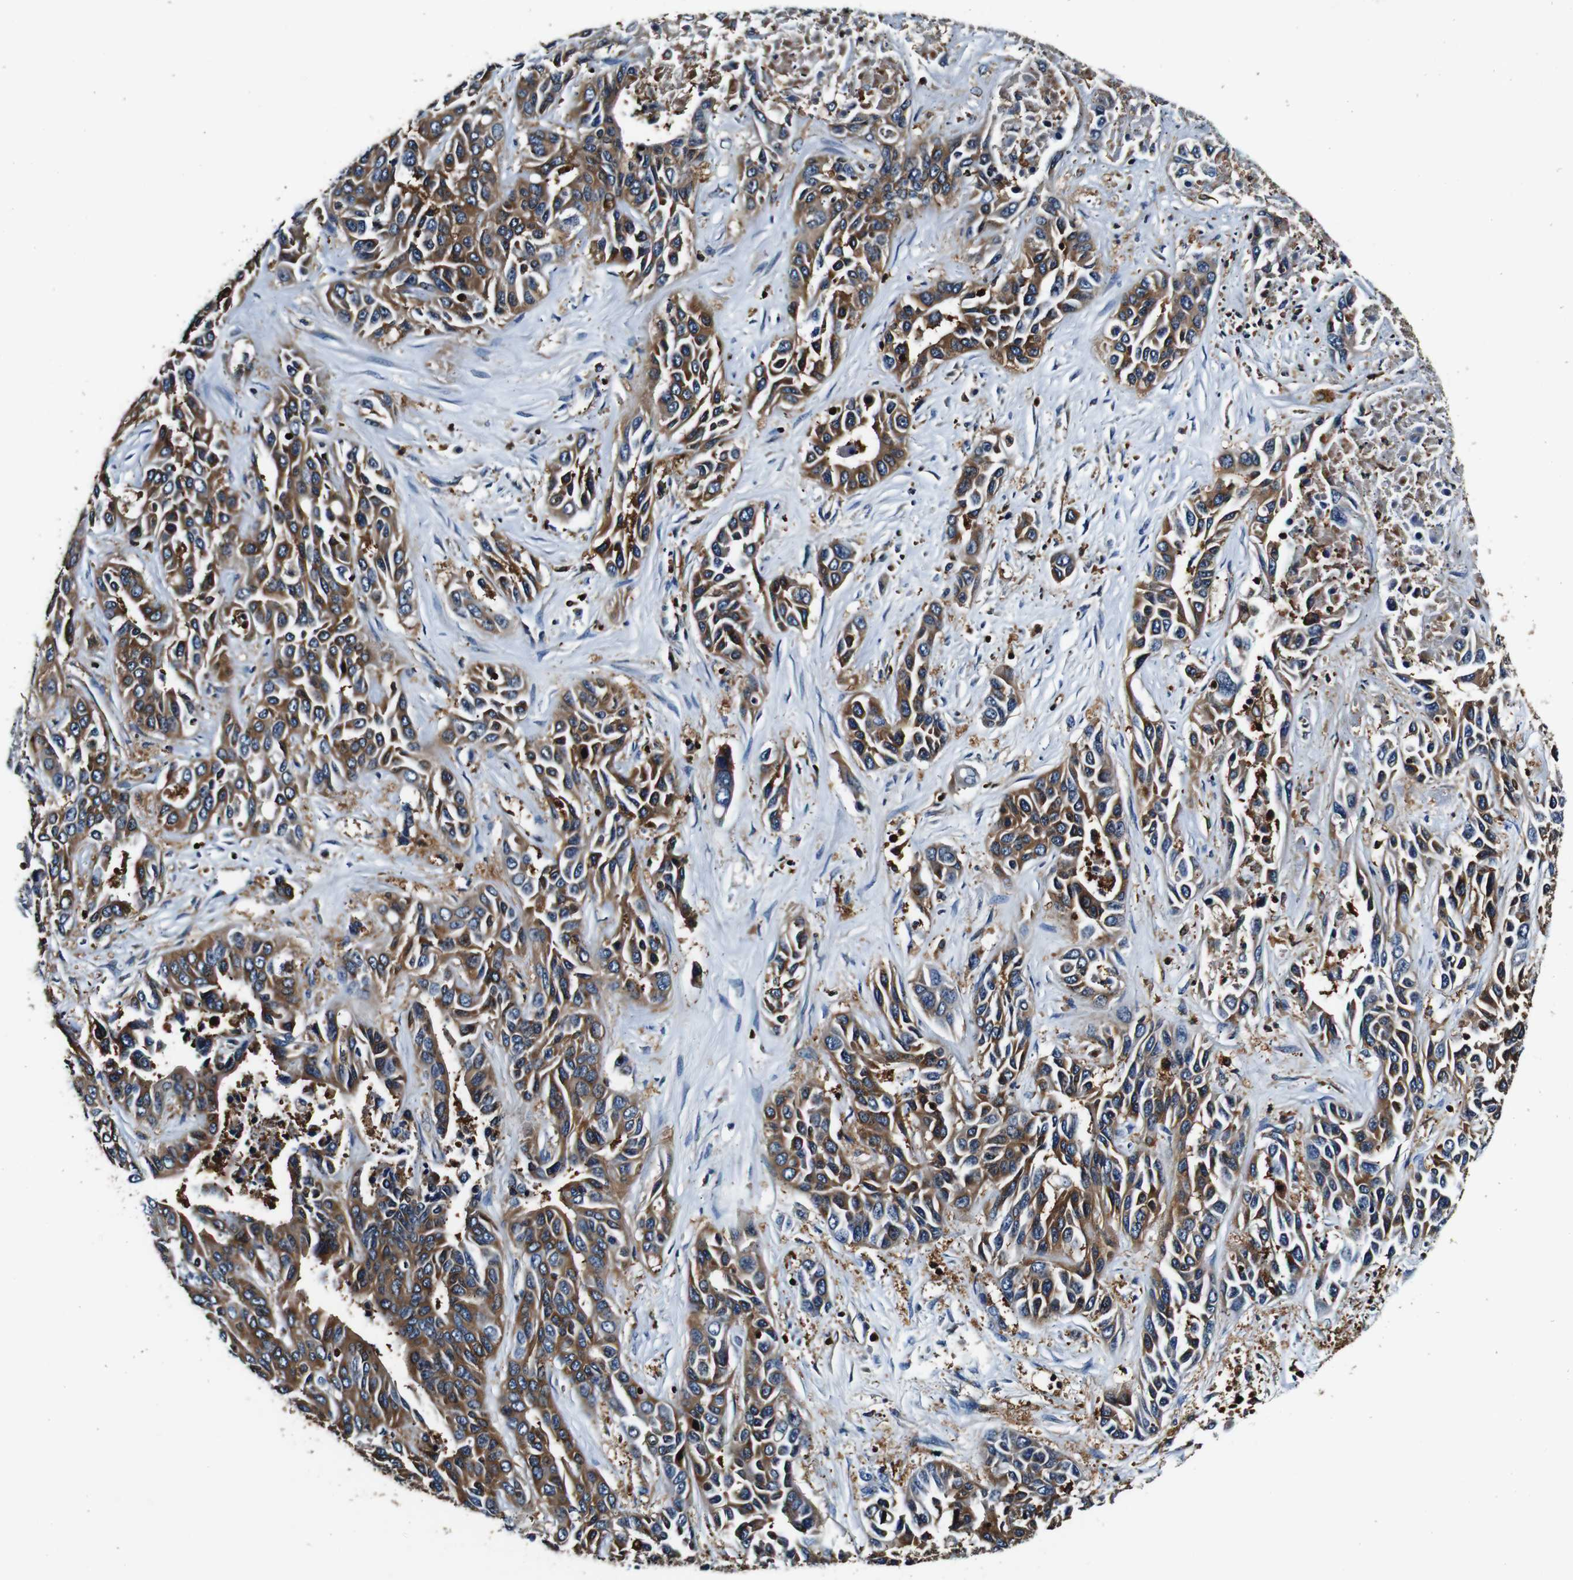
{"staining": {"intensity": "strong", "quantity": ">75%", "location": "cytoplasmic/membranous"}, "tissue": "liver cancer", "cell_type": "Tumor cells", "image_type": "cancer", "snomed": [{"axis": "morphology", "description": "Cholangiocarcinoma"}, {"axis": "topography", "description": "Liver"}], "caption": "Protein staining of liver cancer (cholangiocarcinoma) tissue exhibits strong cytoplasmic/membranous staining in about >75% of tumor cells. The protein is stained brown, and the nuclei are stained in blue (DAB IHC with brightfield microscopy, high magnification).", "gene": "RHOT2", "patient": {"sex": "female", "age": 52}}